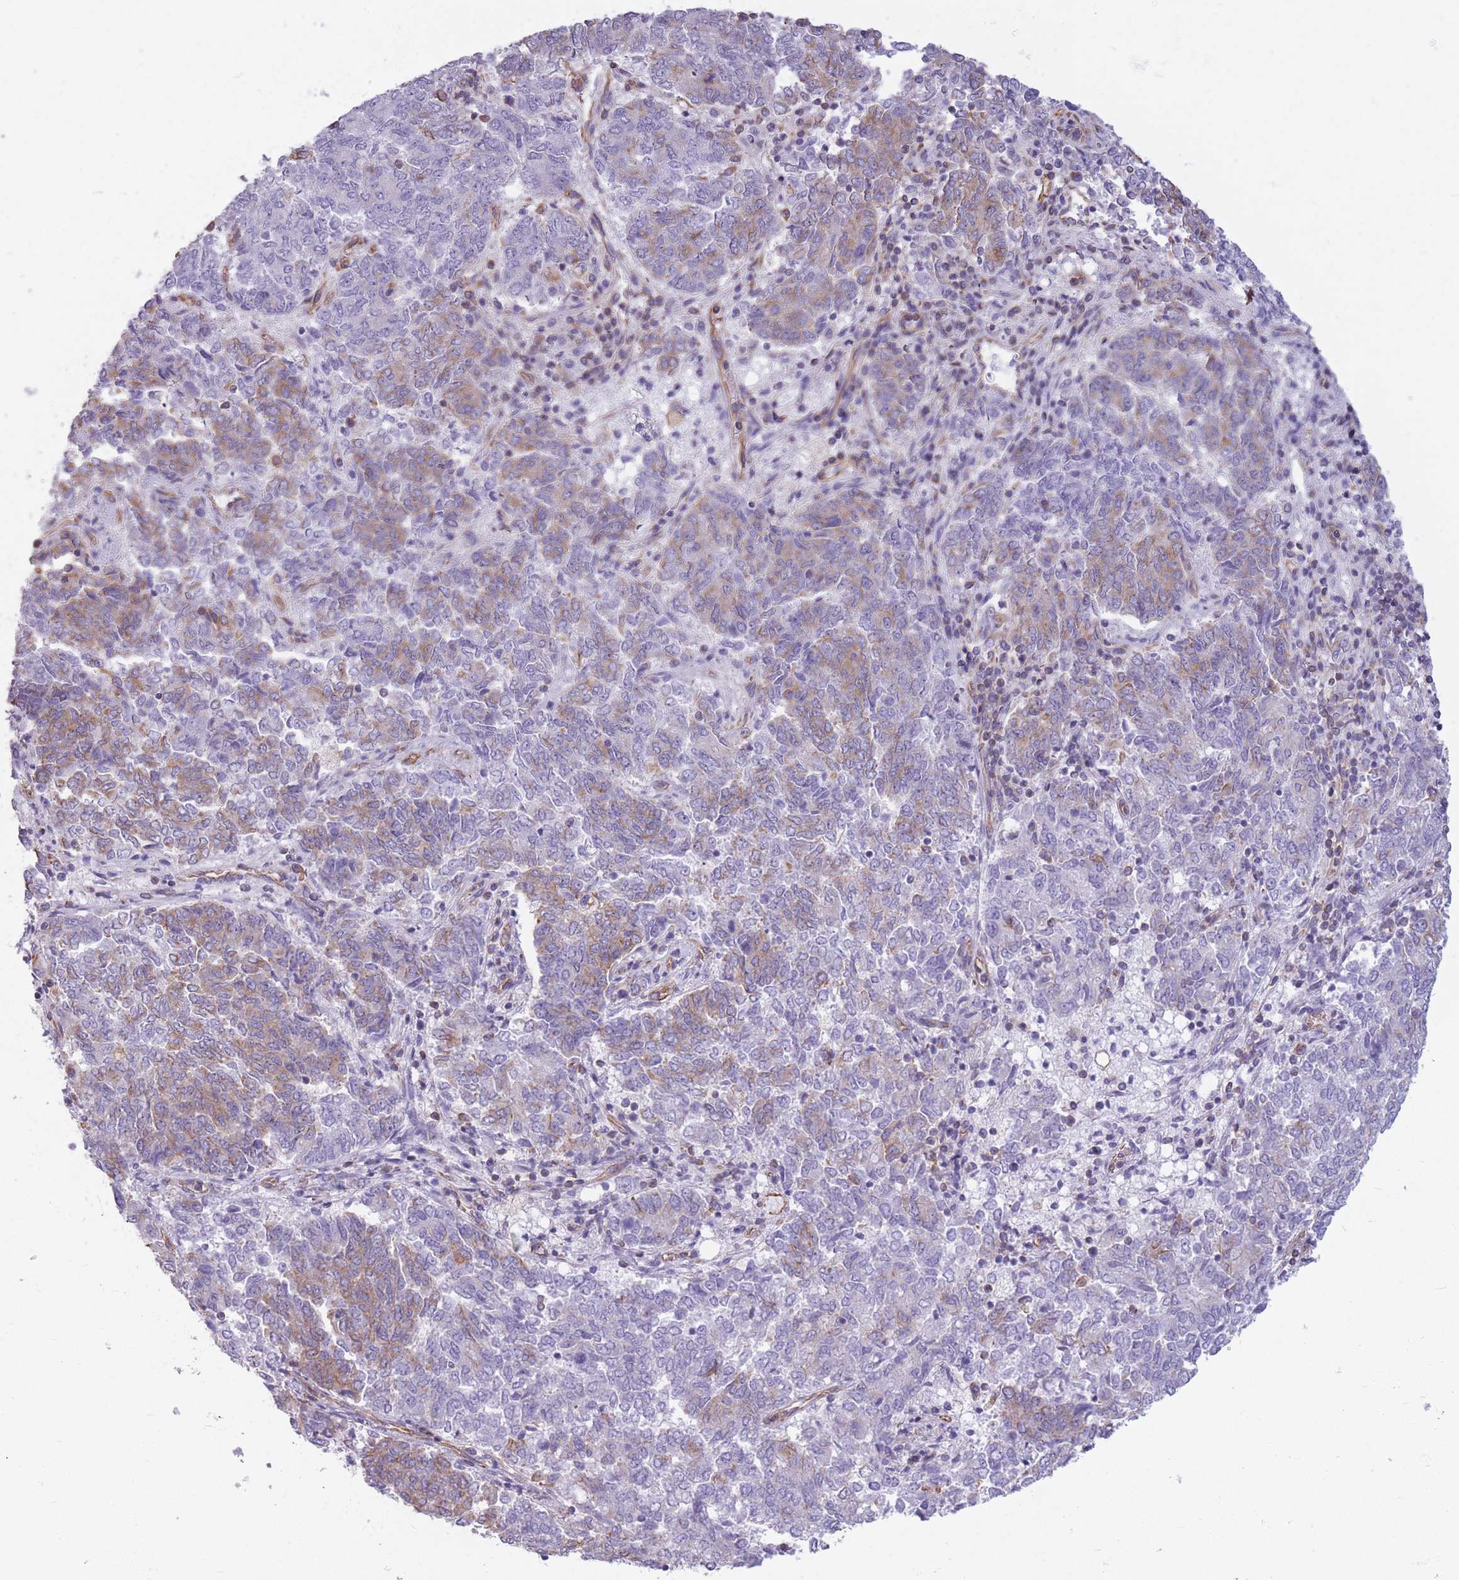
{"staining": {"intensity": "weak", "quantity": "25%-75%", "location": "cytoplasmic/membranous"}, "tissue": "endometrial cancer", "cell_type": "Tumor cells", "image_type": "cancer", "snomed": [{"axis": "morphology", "description": "Adenocarcinoma, NOS"}, {"axis": "topography", "description": "Endometrium"}], "caption": "High-power microscopy captured an IHC micrograph of adenocarcinoma (endometrial), revealing weak cytoplasmic/membranous expression in approximately 25%-75% of tumor cells.", "gene": "ADD1", "patient": {"sex": "female", "age": 80}}